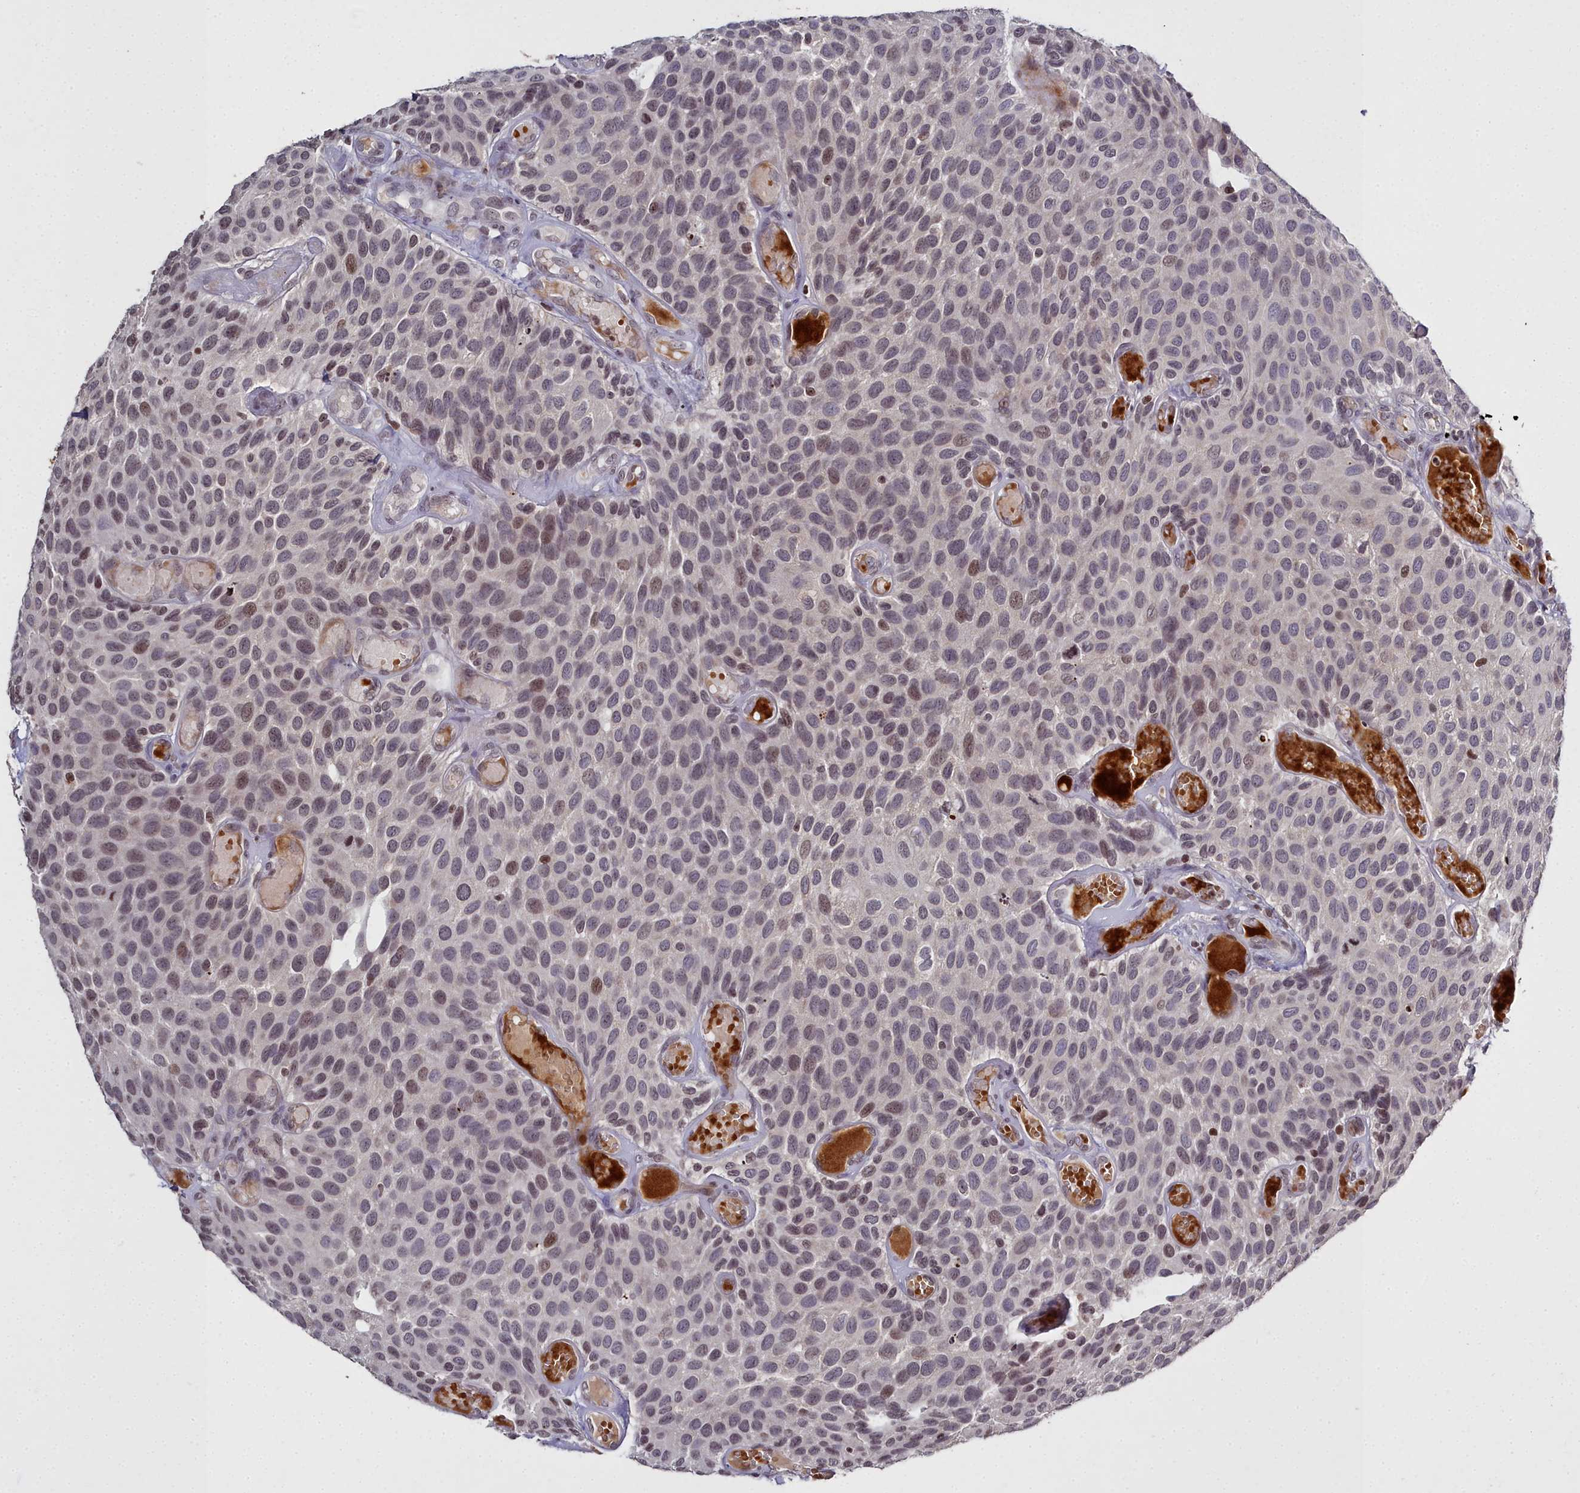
{"staining": {"intensity": "weak", "quantity": "<25%", "location": "nuclear"}, "tissue": "urothelial cancer", "cell_type": "Tumor cells", "image_type": "cancer", "snomed": [{"axis": "morphology", "description": "Urothelial carcinoma, Low grade"}, {"axis": "topography", "description": "Urinary bladder"}], "caption": "Micrograph shows no protein staining in tumor cells of urothelial cancer tissue. Nuclei are stained in blue.", "gene": "FZD4", "patient": {"sex": "male", "age": 89}}